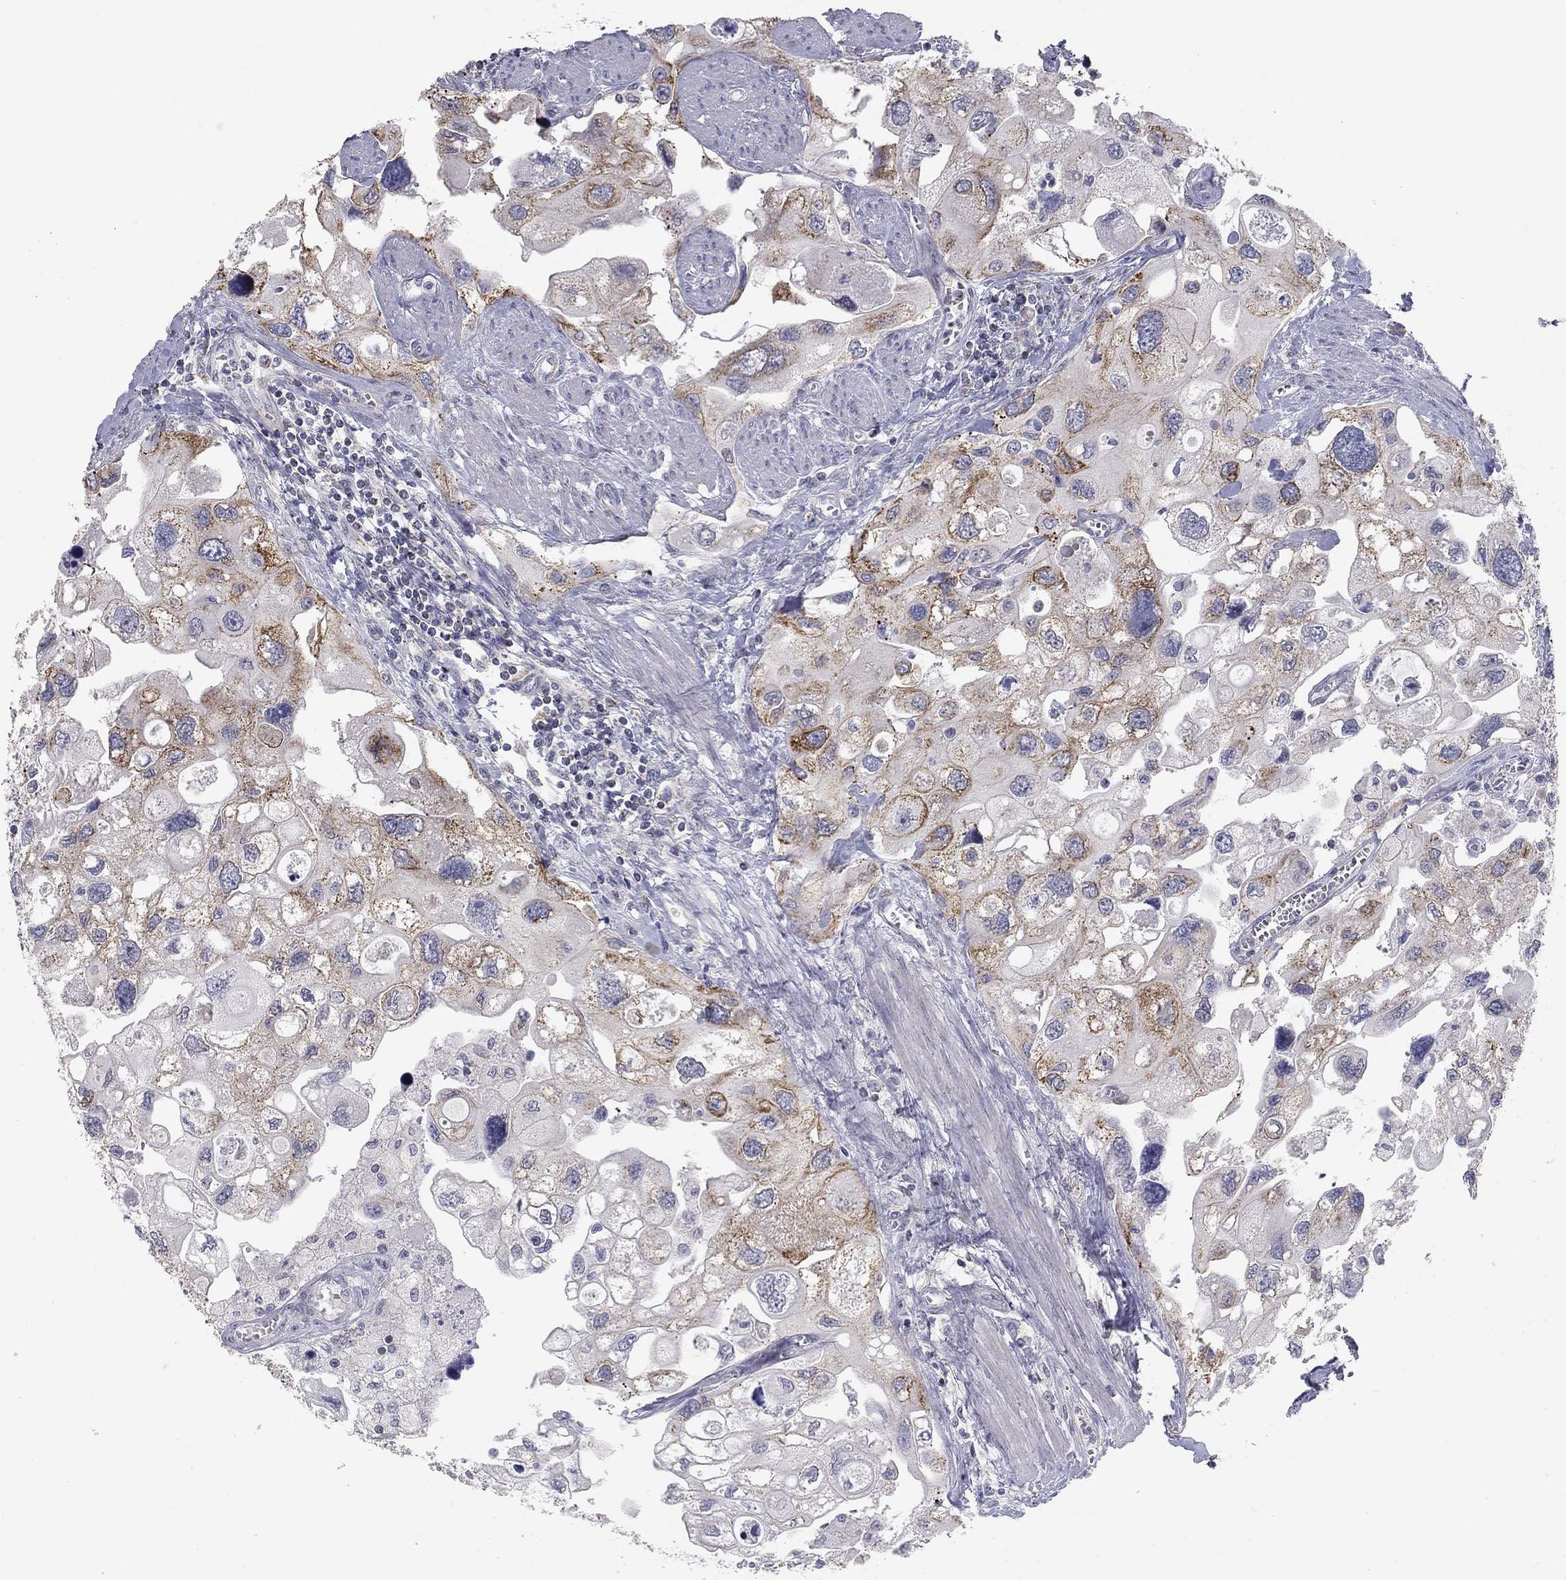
{"staining": {"intensity": "moderate", "quantity": "25%-75%", "location": "cytoplasmic/membranous"}, "tissue": "urothelial cancer", "cell_type": "Tumor cells", "image_type": "cancer", "snomed": [{"axis": "morphology", "description": "Urothelial carcinoma, High grade"}, {"axis": "topography", "description": "Urinary bladder"}], "caption": "High-grade urothelial carcinoma was stained to show a protein in brown. There is medium levels of moderate cytoplasmic/membranous staining in about 25%-75% of tumor cells.", "gene": "SEPTIN3", "patient": {"sex": "male", "age": 59}}